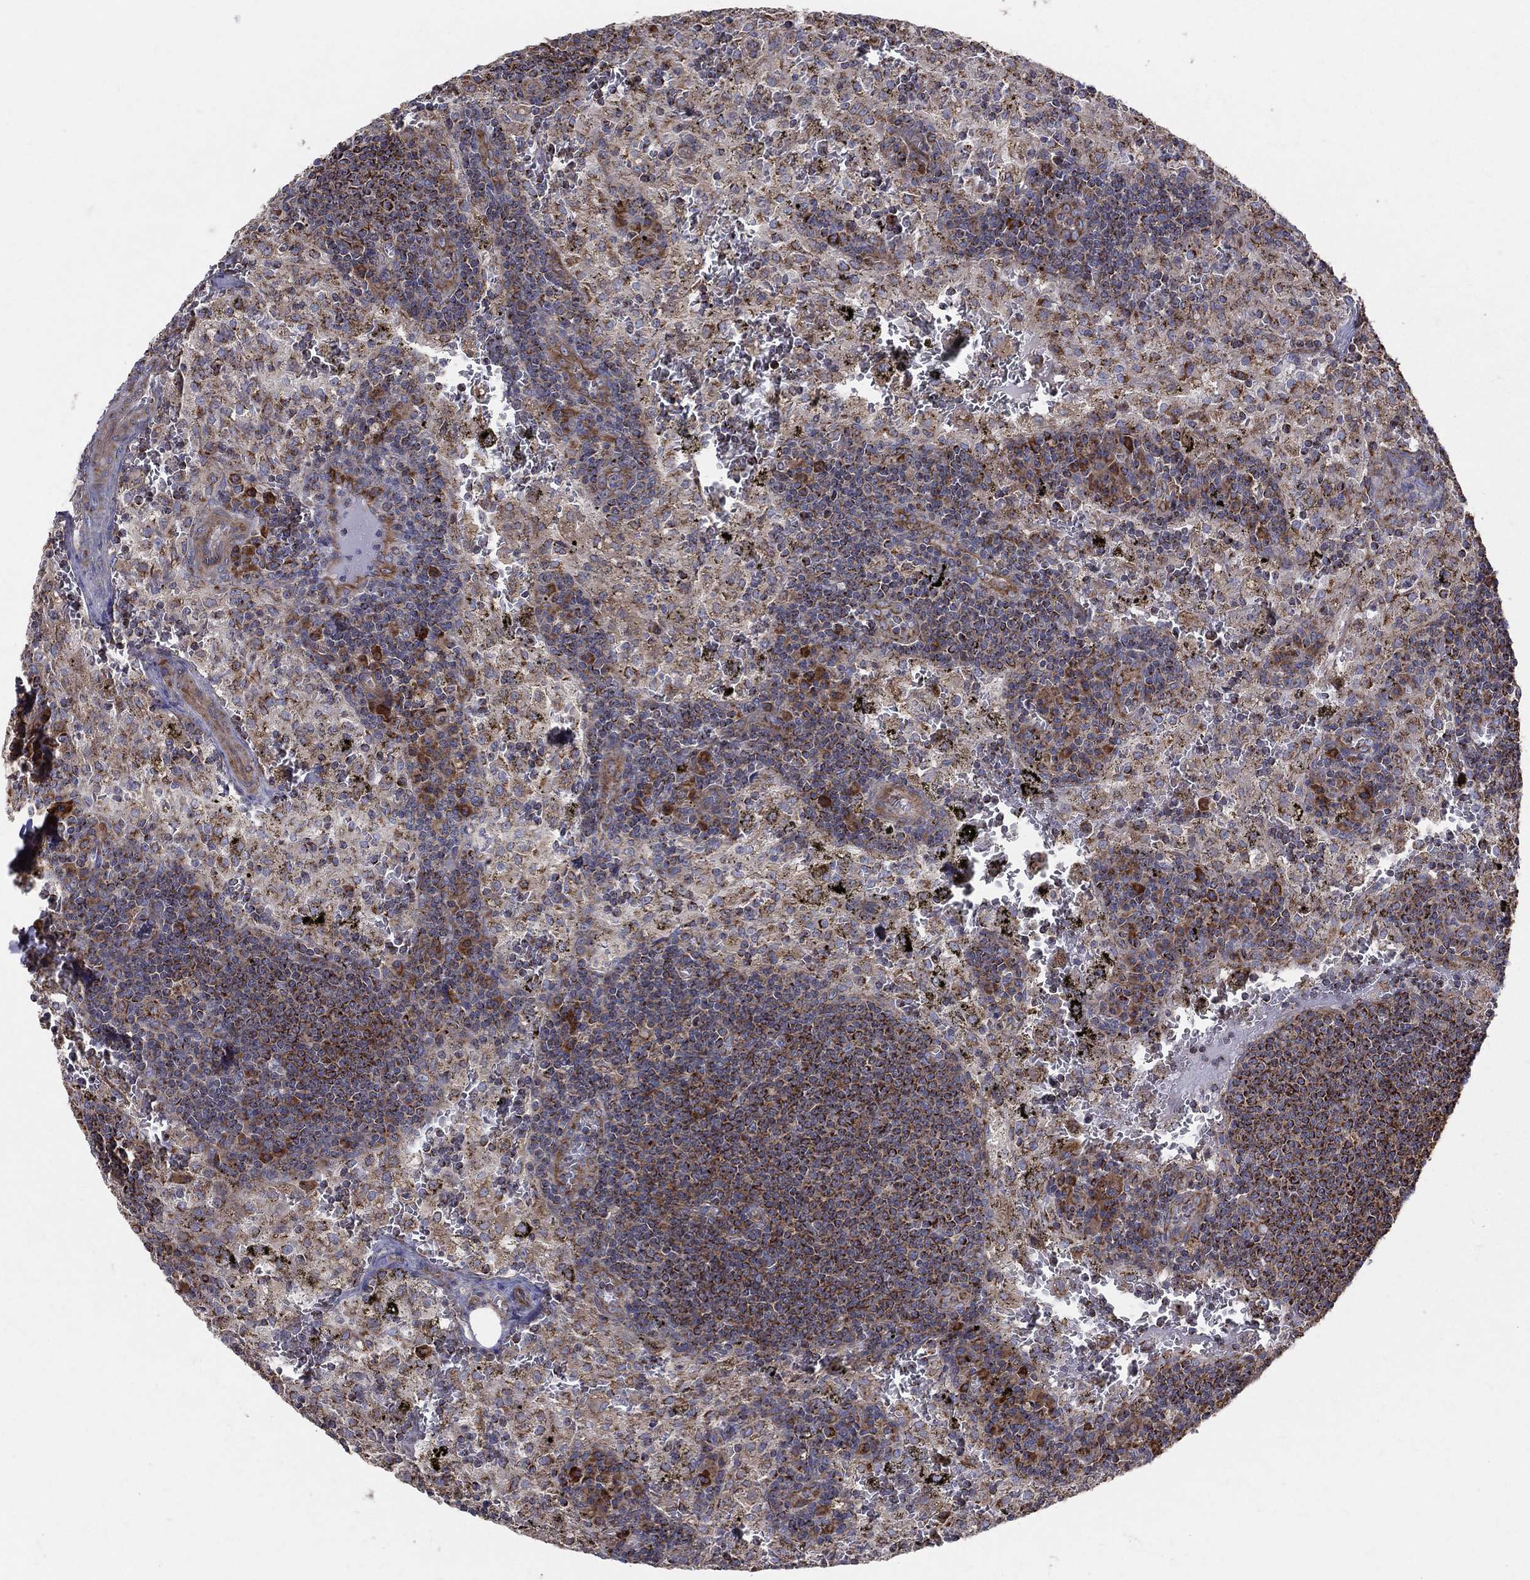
{"staining": {"intensity": "strong", "quantity": "<25%", "location": "cytoplasmic/membranous"}, "tissue": "lymph node", "cell_type": "Germinal center cells", "image_type": "normal", "snomed": [{"axis": "morphology", "description": "Normal tissue, NOS"}, {"axis": "topography", "description": "Lymph node"}], "caption": "This micrograph demonstrates unremarkable lymph node stained with IHC to label a protein in brown. The cytoplasmic/membranous of germinal center cells show strong positivity for the protein. Nuclei are counter-stained blue.", "gene": "MIX23", "patient": {"sex": "male", "age": 62}}